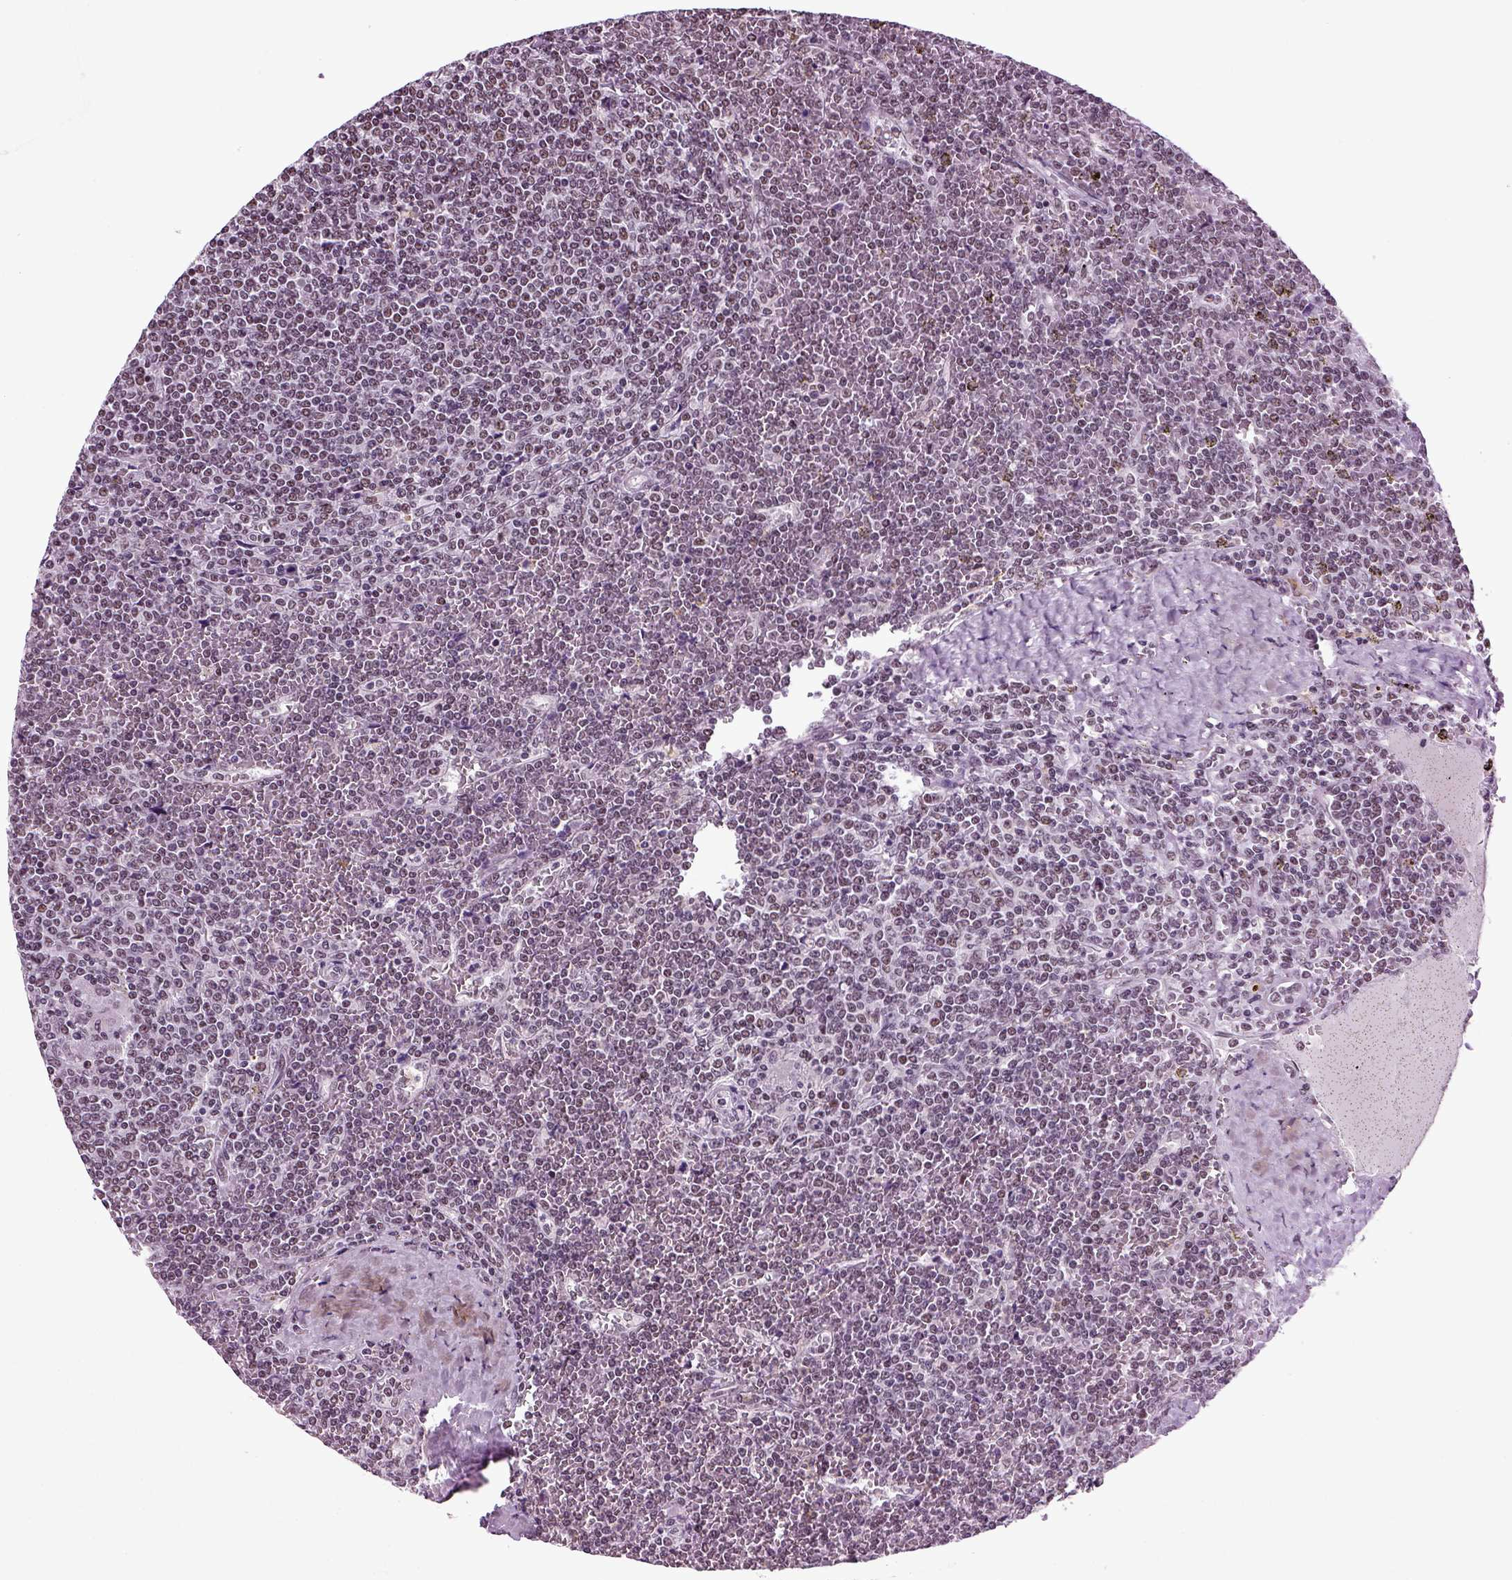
{"staining": {"intensity": "negative", "quantity": "none", "location": "none"}, "tissue": "lymphoma", "cell_type": "Tumor cells", "image_type": "cancer", "snomed": [{"axis": "morphology", "description": "Malignant lymphoma, non-Hodgkin's type, Low grade"}, {"axis": "topography", "description": "Spleen"}], "caption": "There is no significant expression in tumor cells of low-grade malignant lymphoma, non-Hodgkin's type. The staining is performed using DAB brown chromogen with nuclei counter-stained in using hematoxylin.", "gene": "RCOR3", "patient": {"sex": "female", "age": 19}}